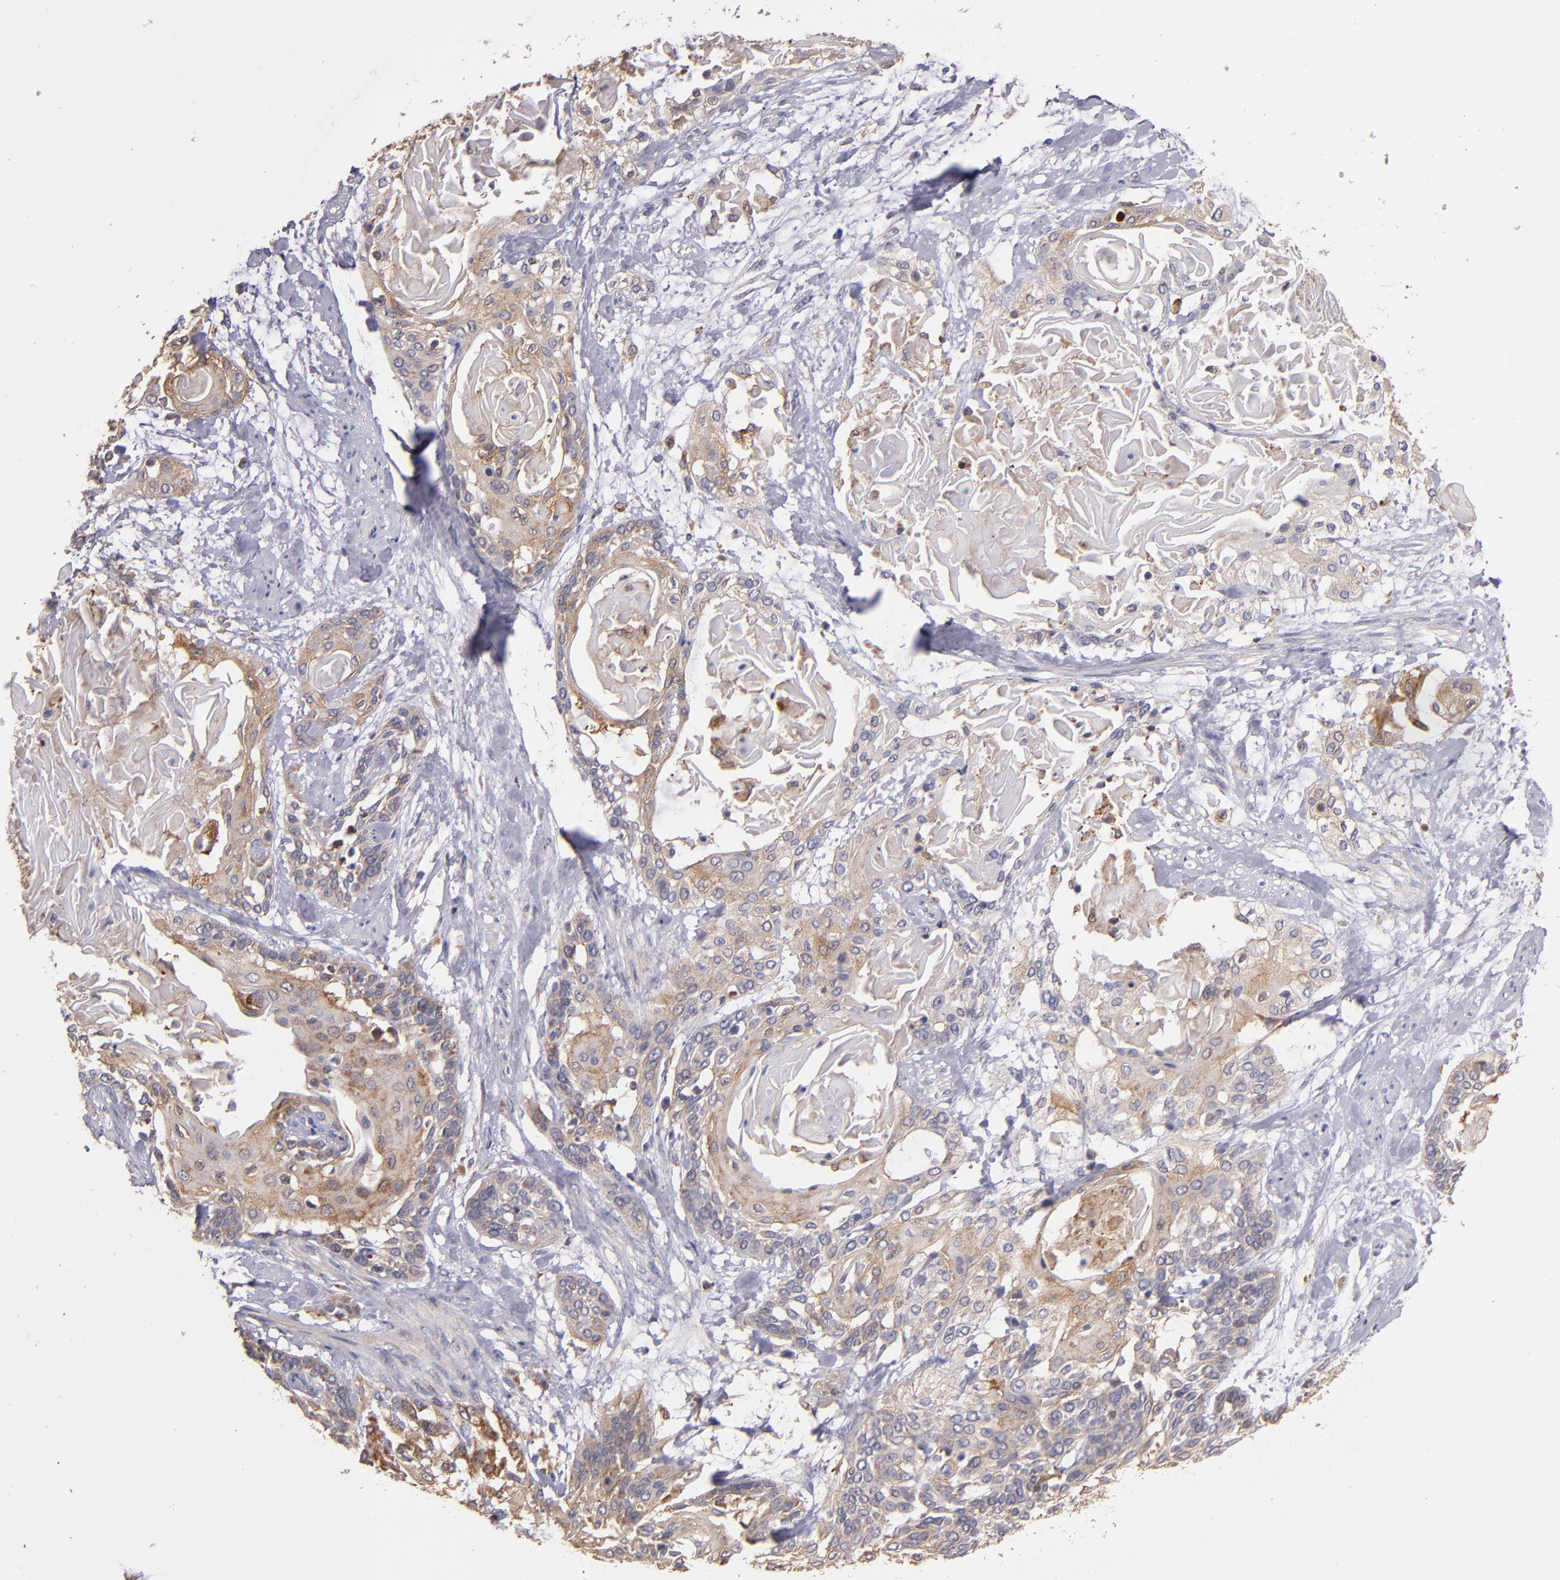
{"staining": {"intensity": "weak", "quantity": ">75%", "location": "cytoplasmic/membranous"}, "tissue": "cervical cancer", "cell_type": "Tumor cells", "image_type": "cancer", "snomed": [{"axis": "morphology", "description": "Squamous cell carcinoma, NOS"}, {"axis": "topography", "description": "Cervix"}], "caption": "A micrograph of human cervical squamous cell carcinoma stained for a protein exhibits weak cytoplasmic/membranous brown staining in tumor cells.", "gene": "IFIH1", "patient": {"sex": "female", "age": 57}}